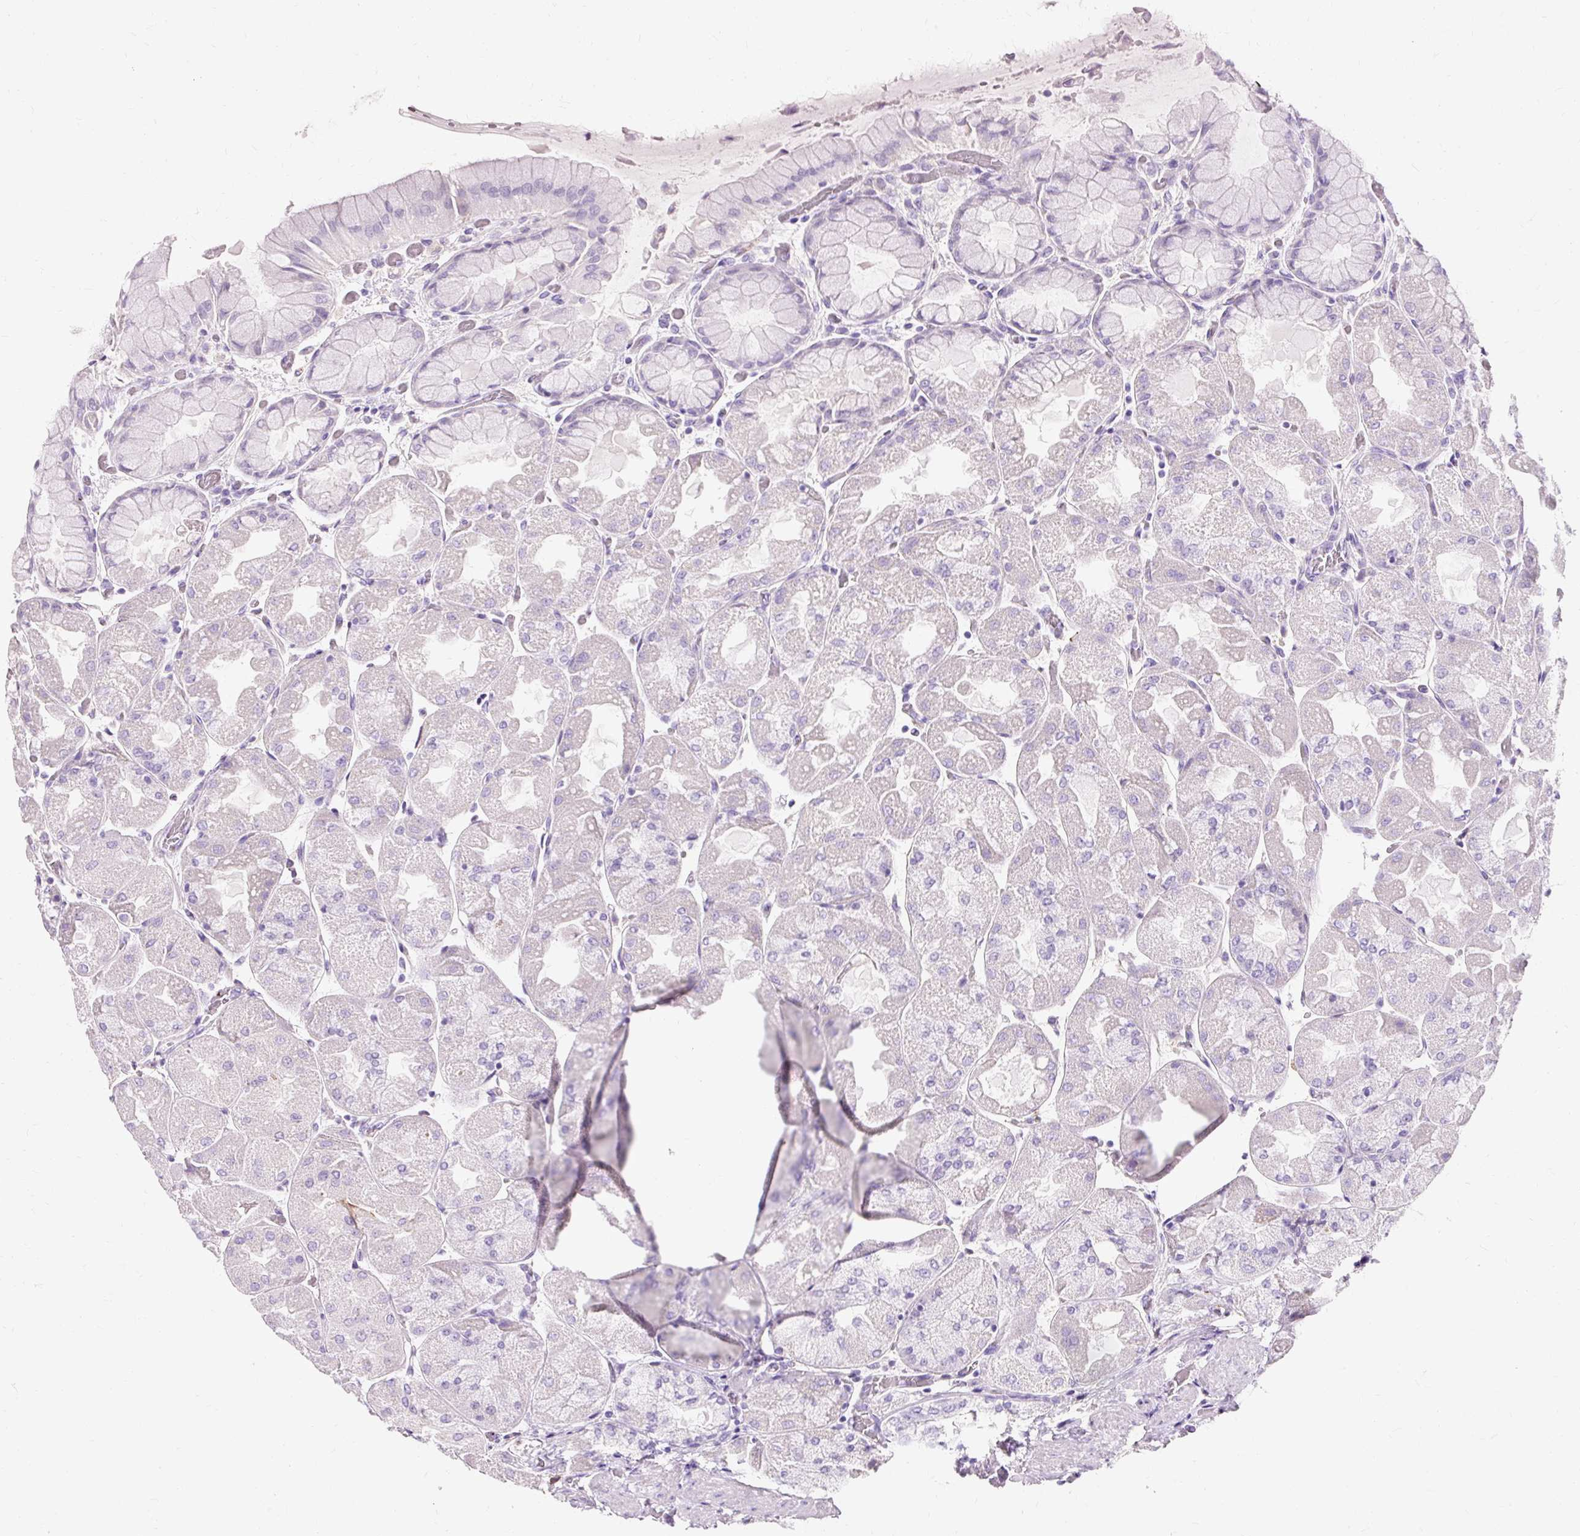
{"staining": {"intensity": "negative", "quantity": "none", "location": "none"}, "tissue": "stomach", "cell_type": "Glandular cells", "image_type": "normal", "snomed": [{"axis": "morphology", "description": "Normal tissue, NOS"}, {"axis": "topography", "description": "Stomach"}], "caption": "DAB immunohistochemical staining of normal human stomach exhibits no significant positivity in glandular cells. (Stains: DAB IHC with hematoxylin counter stain, Microscopy: brightfield microscopy at high magnification).", "gene": "CLDN25", "patient": {"sex": "female", "age": 61}}